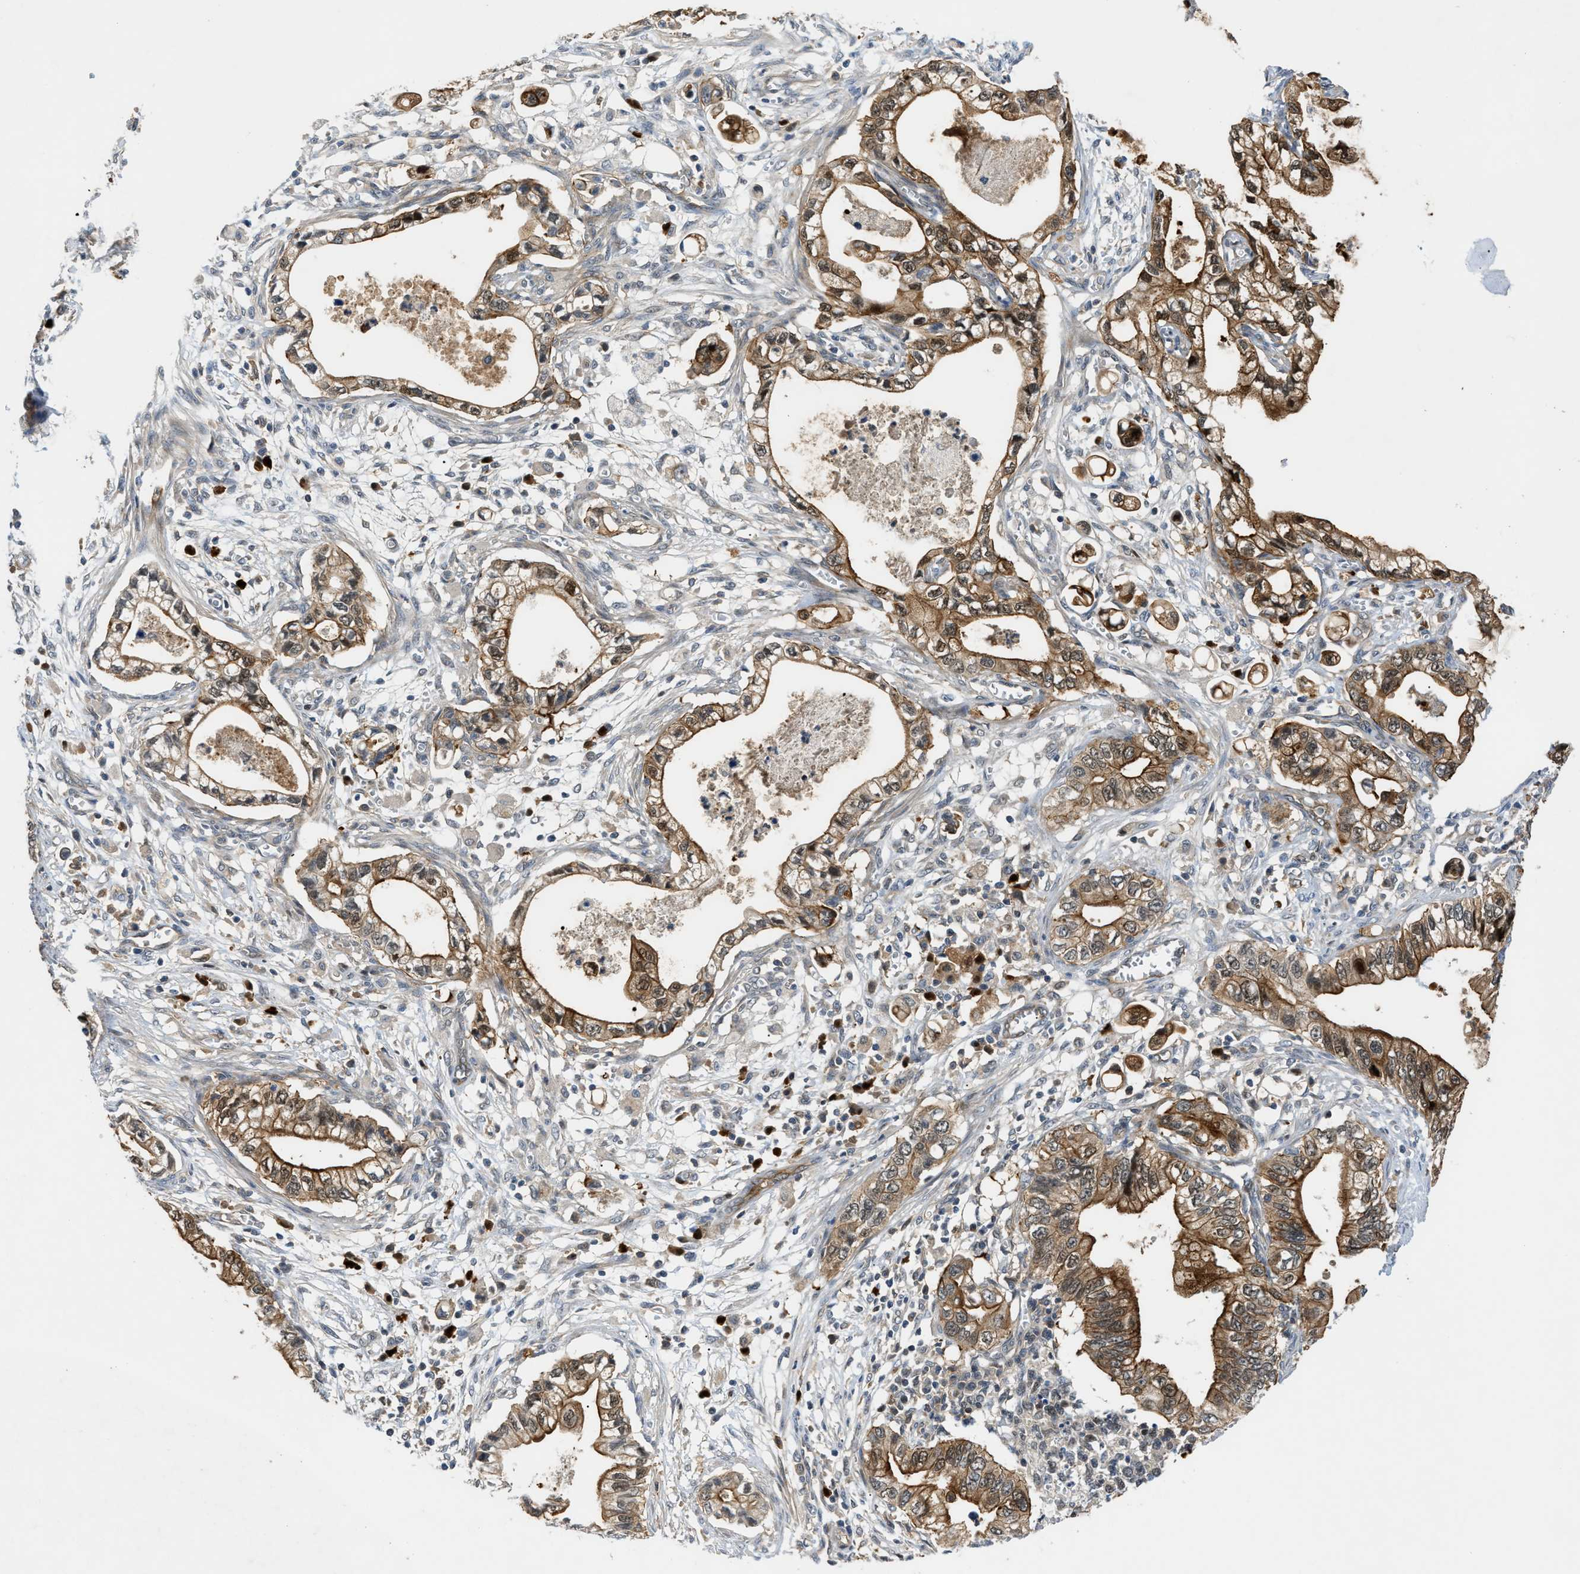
{"staining": {"intensity": "moderate", "quantity": ">75%", "location": "cytoplasmic/membranous,nuclear"}, "tissue": "pancreatic cancer", "cell_type": "Tumor cells", "image_type": "cancer", "snomed": [{"axis": "morphology", "description": "Adenocarcinoma, NOS"}, {"axis": "topography", "description": "Pancreas"}], "caption": "An IHC micrograph of tumor tissue is shown. Protein staining in brown labels moderate cytoplasmic/membranous and nuclear positivity in pancreatic cancer (adenocarcinoma) within tumor cells. The staining was performed using DAB (3,3'-diaminobenzidine), with brown indicating positive protein expression. Nuclei are stained blue with hematoxylin.", "gene": "TRAK2", "patient": {"sex": "male", "age": 56}}